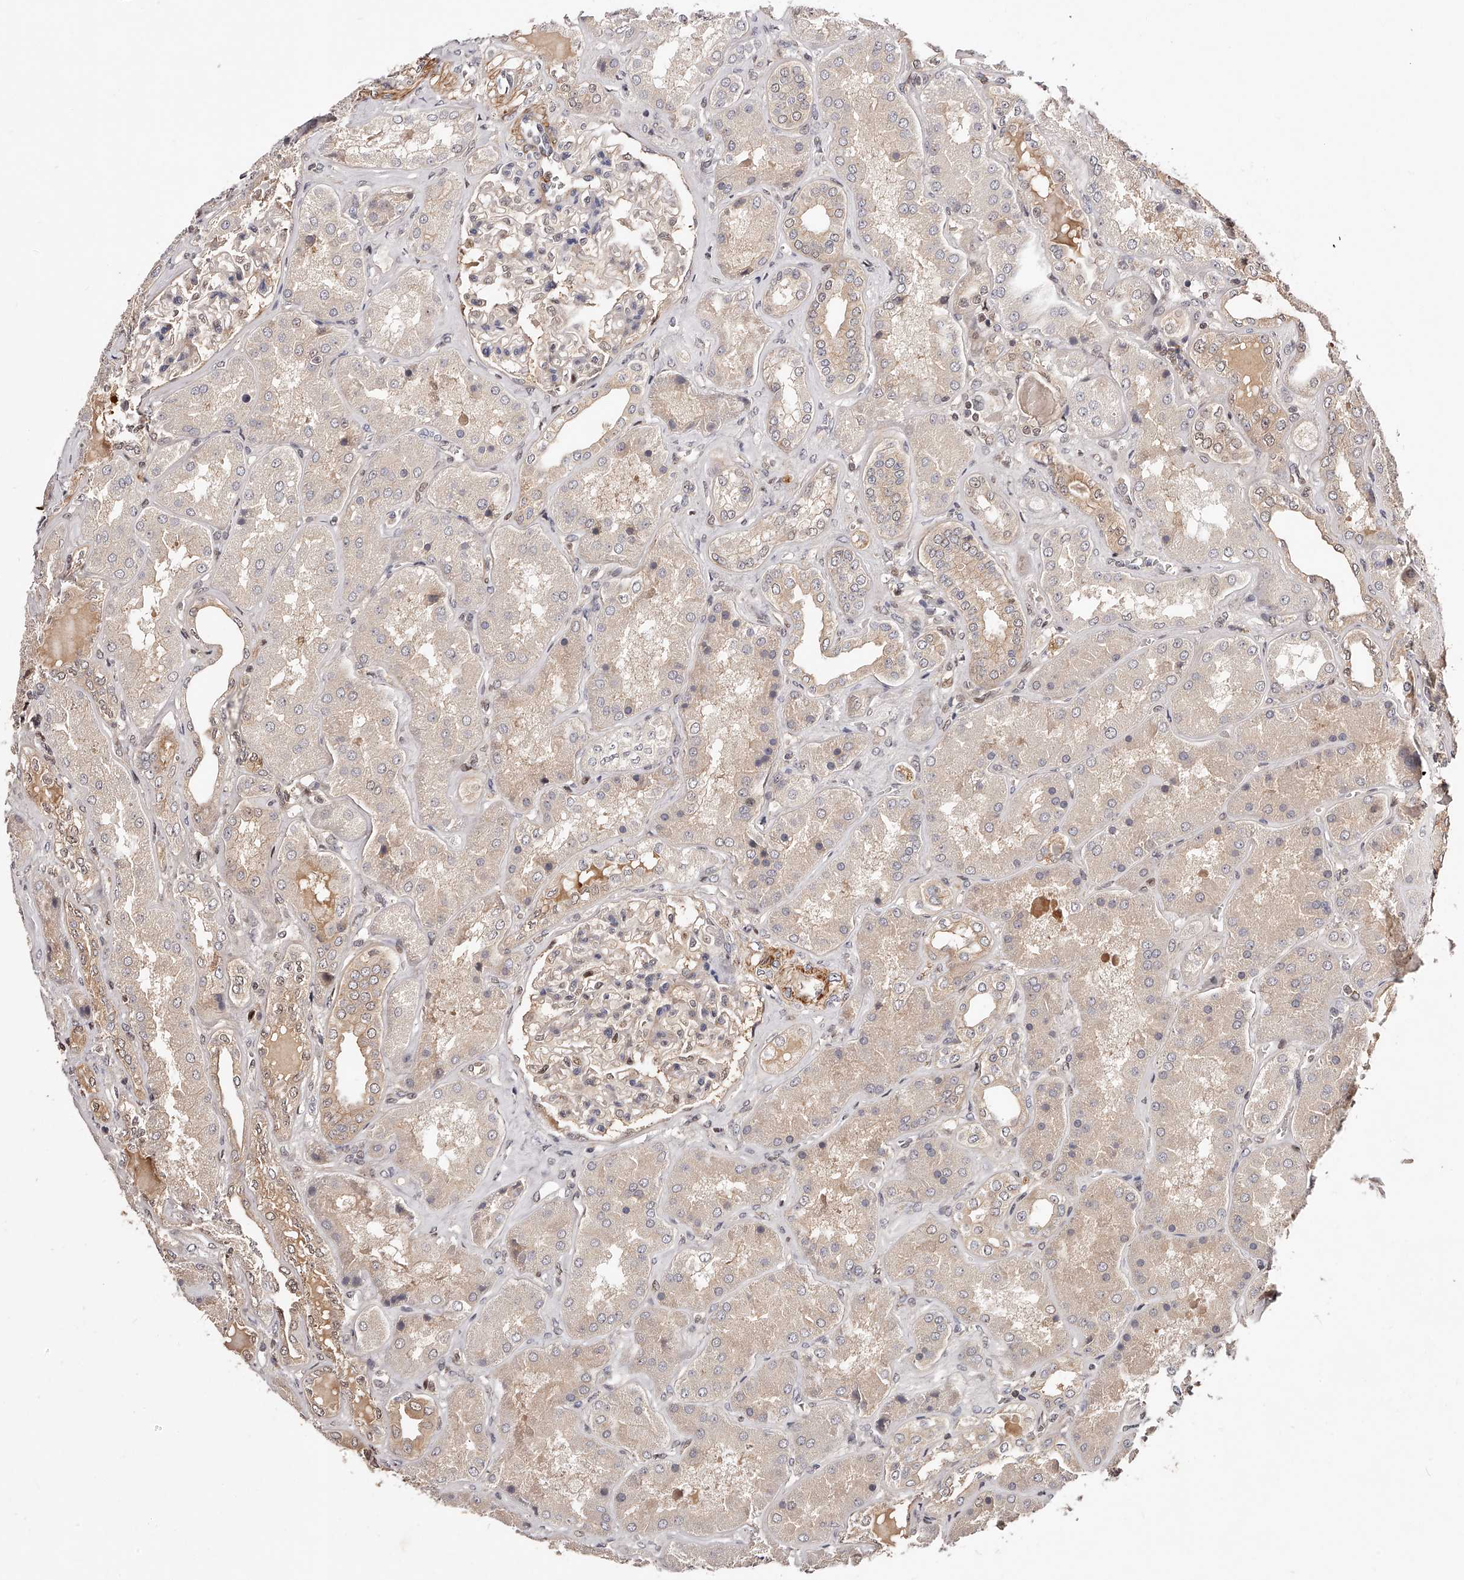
{"staining": {"intensity": "weak", "quantity": "<25%", "location": "cytoplasmic/membranous,nuclear"}, "tissue": "kidney", "cell_type": "Cells in glomeruli", "image_type": "normal", "snomed": [{"axis": "morphology", "description": "Normal tissue, NOS"}, {"axis": "topography", "description": "Kidney"}], "caption": "Micrograph shows no protein positivity in cells in glomeruli of benign kidney. (DAB (3,3'-diaminobenzidine) IHC, high magnification).", "gene": "CUL7", "patient": {"sex": "female", "age": 56}}